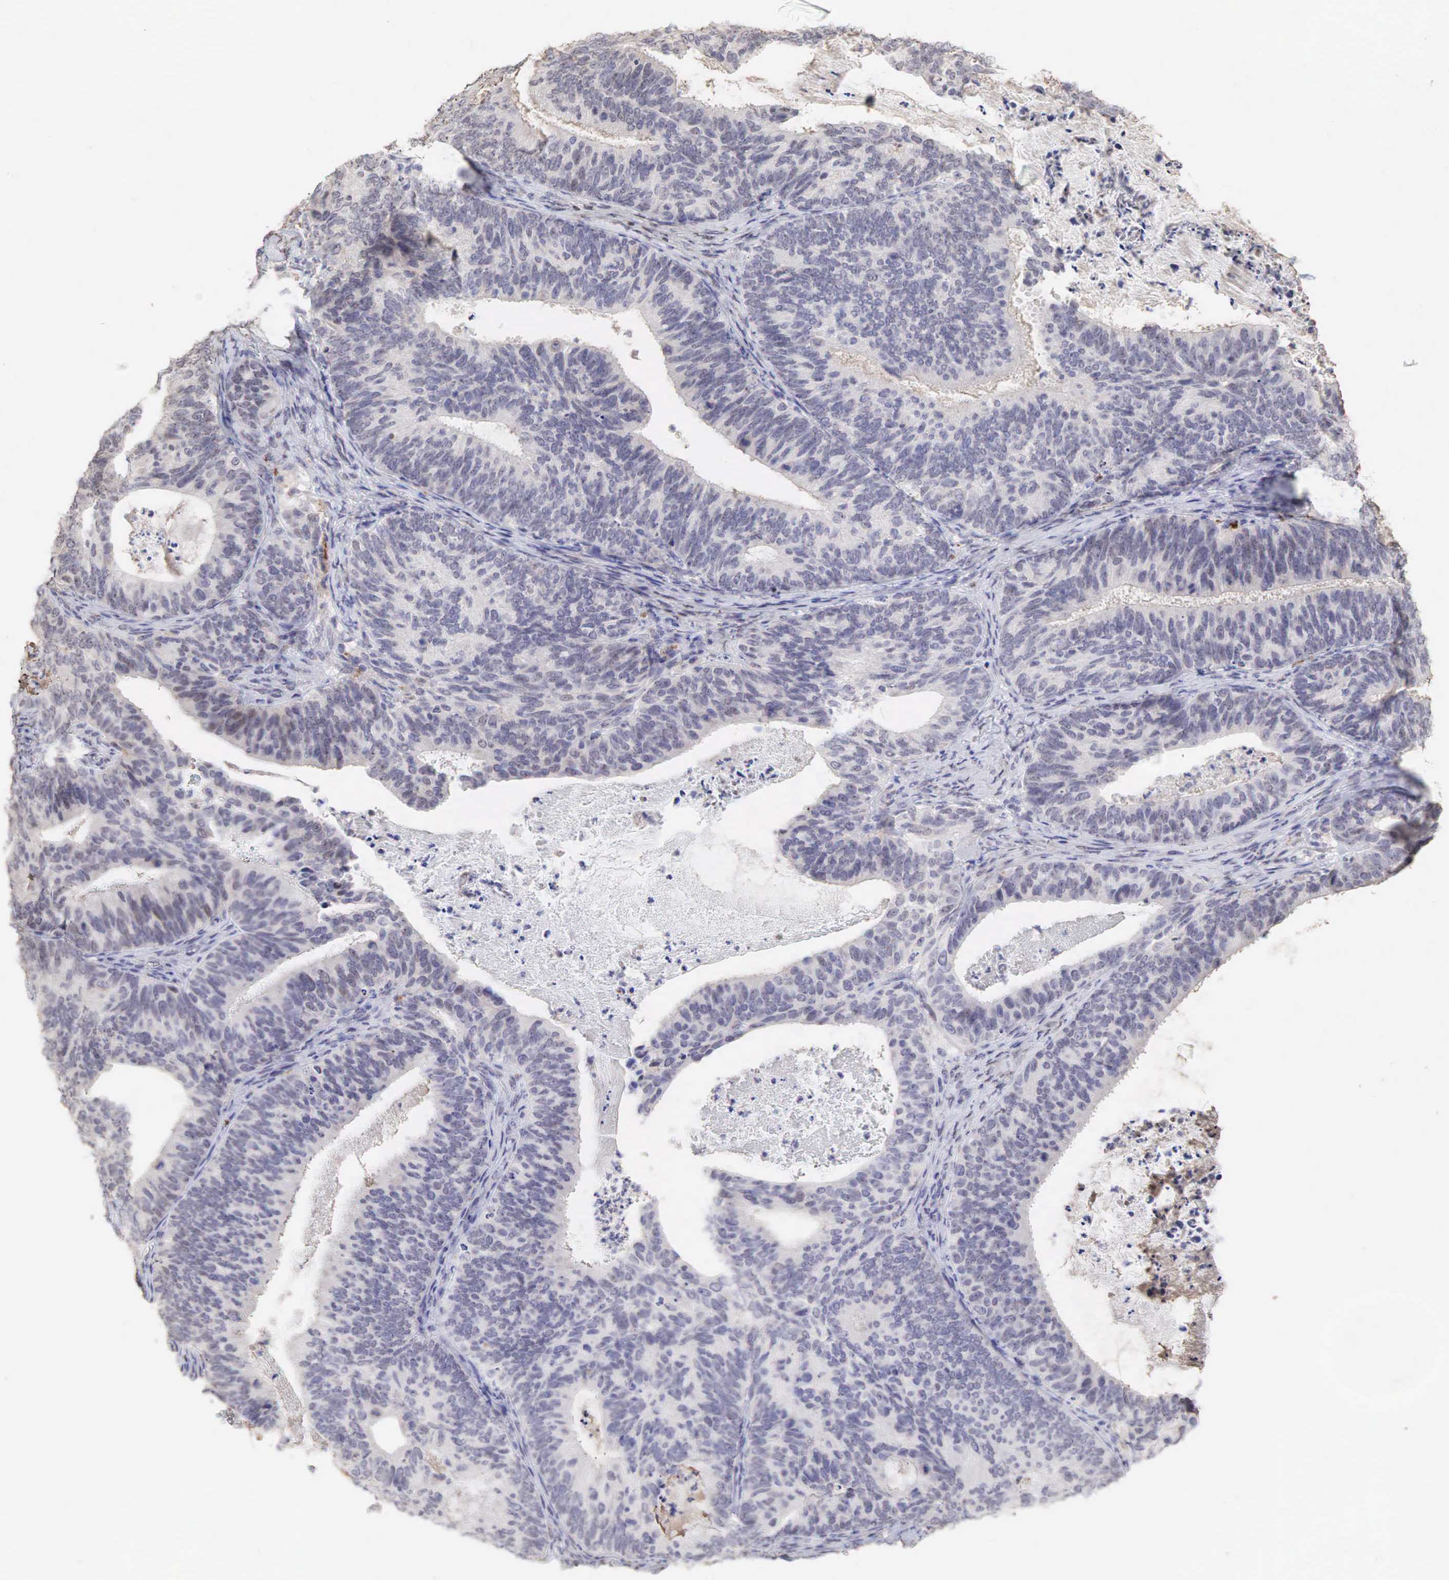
{"staining": {"intensity": "negative", "quantity": "none", "location": "none"}, "tissue": "ovarian cancer", "cell_type": "Tumor cells", "image_type": "cancer", "snomed": [{"axis": "morphology", "description": "Carcinoma, endometroid"}, {"axis": "topography", "description": "Ovary"}], "caption": "This photomicrograph is of ovarian endometroid carcinoma stained with IHC to label a protein in brown with the nuclei are counter-stained blue. There is no expression in tumor cells. Brightfield microscopy of IHC stained with DAB (3,3'-diaminobenzidine) (brown) and hematoxylin (blue), captured at high magnification.", "gene": "DKC1", "patient": {"sex": "female", "age": 52}}